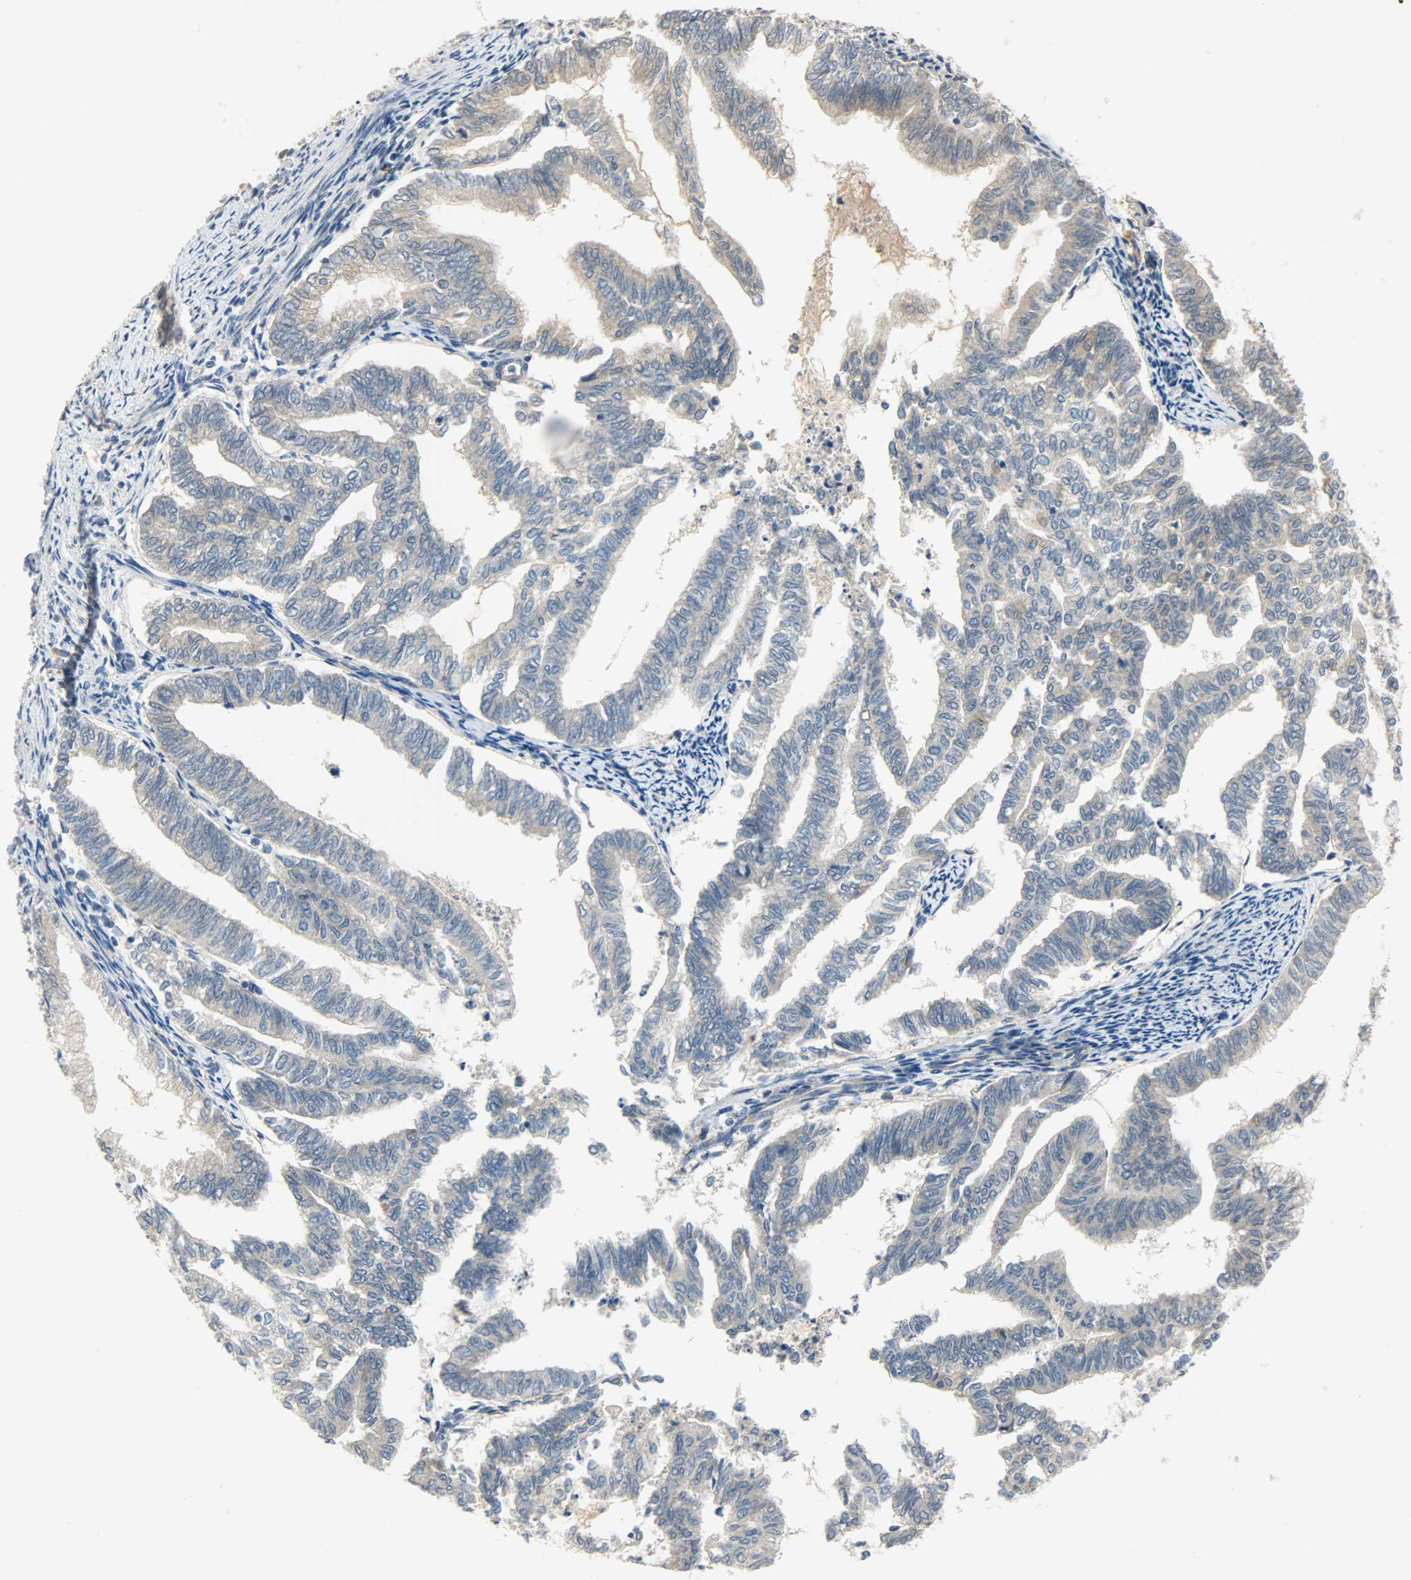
{"staining": {"intensity": "moderate", "quantity": ">75%", "location": "cytoplasmic/membranous"}, "tissue": "endometrial cancer", "cell_type": "Tumor cells", "image_type": "cancer", "snomed": [{"axis": "morphology", "description": "Adenocarcinoma, NOS"}, {"axis": "topography", "description": "Endometrium"}], "caption": "High-power microscopy captured an immunohistochemistry (IHC) photomicrograph of adenocarcinoma (endometrial), revealing moderate cytoplasmic/membranous staining in about >75% of tumor cells.", "gene": "KIAA1217", "patient": {"sex": "female", "age": 79}}